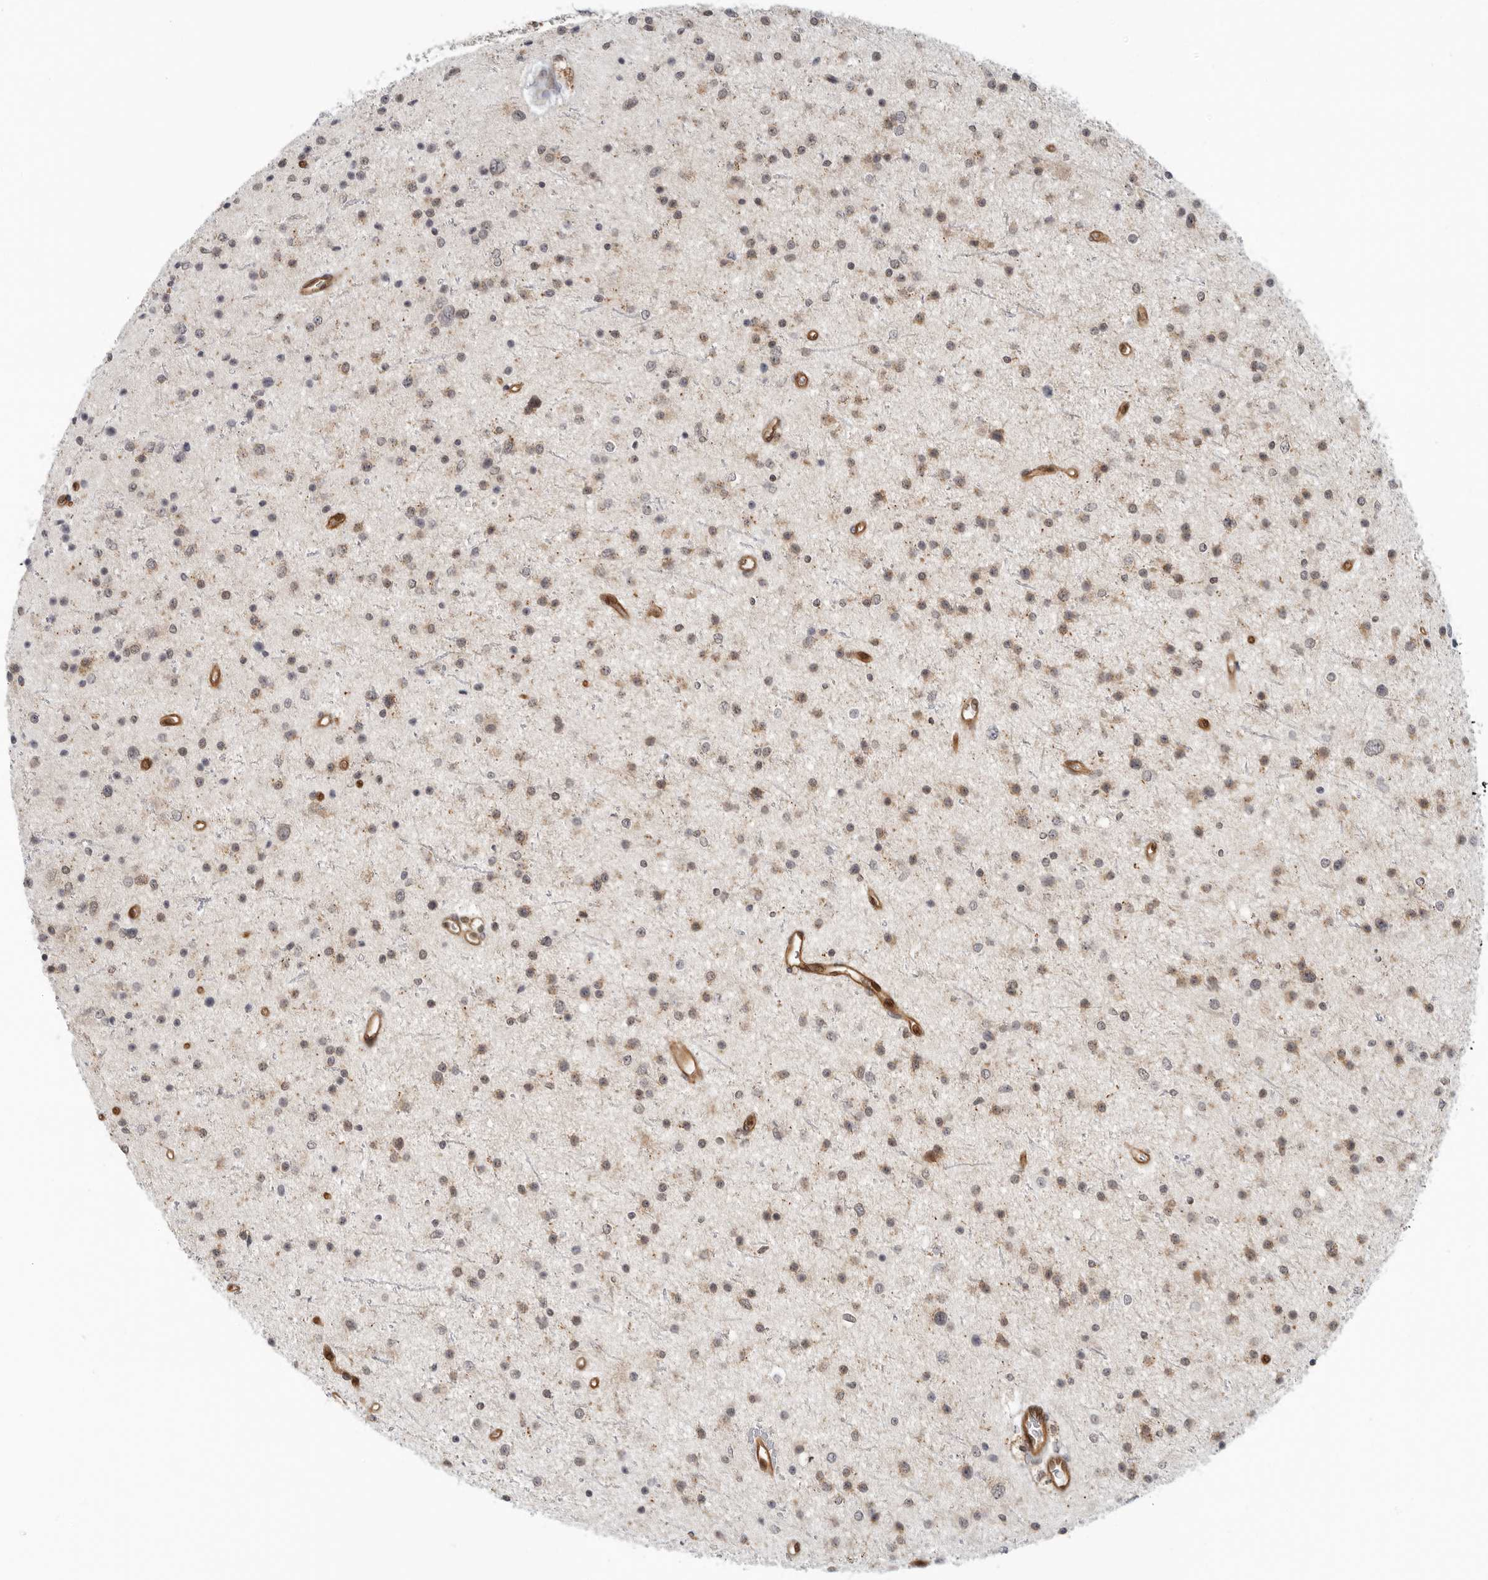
{"staining": {"intensity": "weak", "quantity": ">75%", "location": "cytoplasmic/membranous"}, "tissue": "glioma", "cell_type": "Tumor cells", "image_type": "cancer", "snomed": [{"axis": "morphology", "description": "Glioma, malignant, Low grade"}, {"axis": "topography", "description": "Brain"}], "caption": "This is a photomicrograph of IHC staining of malignant glioma (low-grade), which shows weak staining in the cytoplasmic/membranous of tumor cells.", "gene": "SUGCT", "patient": {"sex": "female", "age": 37}}